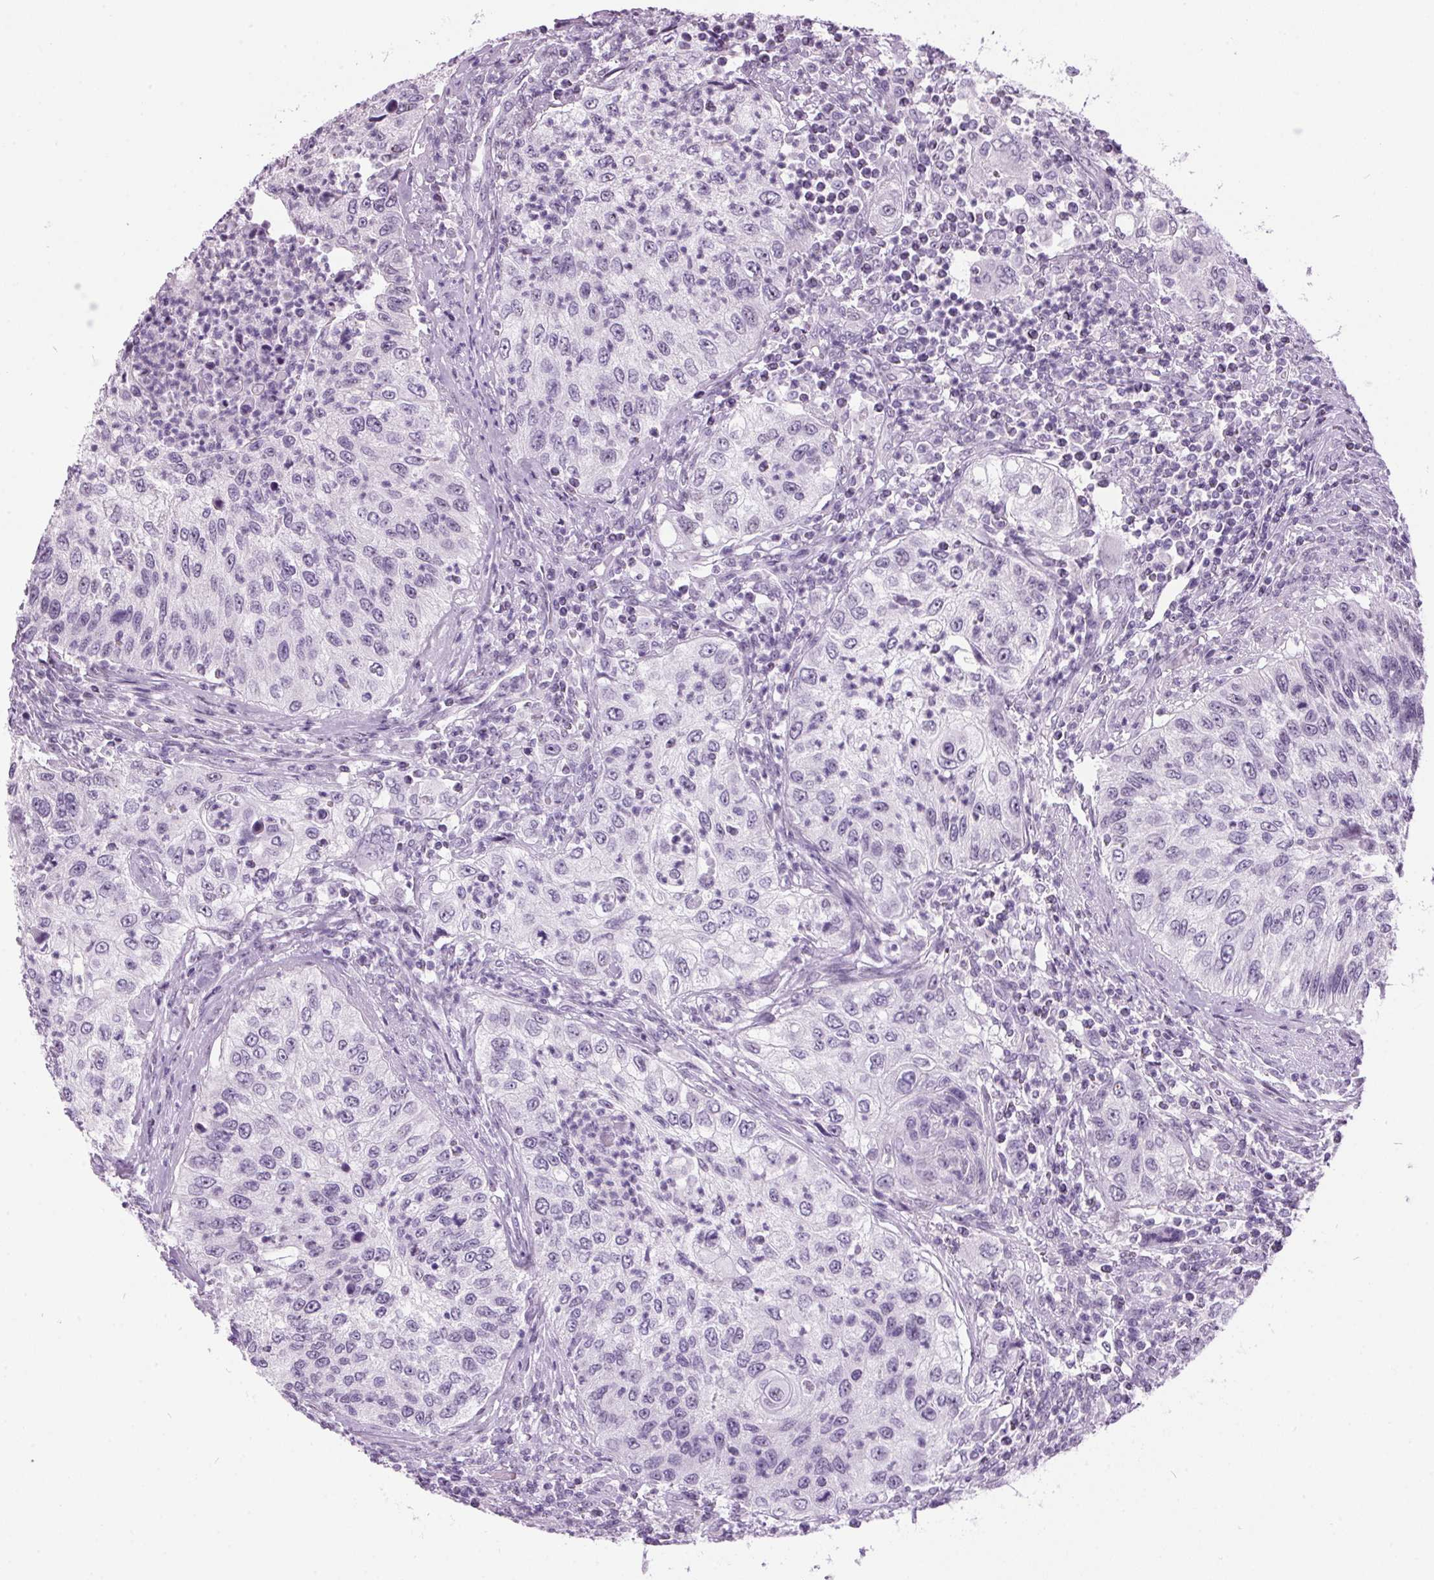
{"staining": {"intensity": "negative", "quantity": "none", "location": "none"}, "tissue": "urothelial cancer", "cell_type": "Tumor cells", "image_type": "cancer", "snomed": [{"axis": "morphology", "description": "Urothelial carcinoma, High grade"}, {"axis": "topography", "description": "Urinary bladder"}], "caption": "Immunohistochemistry photomicrograph of human high-grade urothelial carcinoma stained for a protein (brown), which demonstrates no positivity in tumor cells. The staining is performed using DAB (3,3'-diaminobenzidine) brown chromogen with nuclei counter-stained in using hematoxylin.", "gene": "ODAD2", "patient": {"sex": "female", "age": 60}}